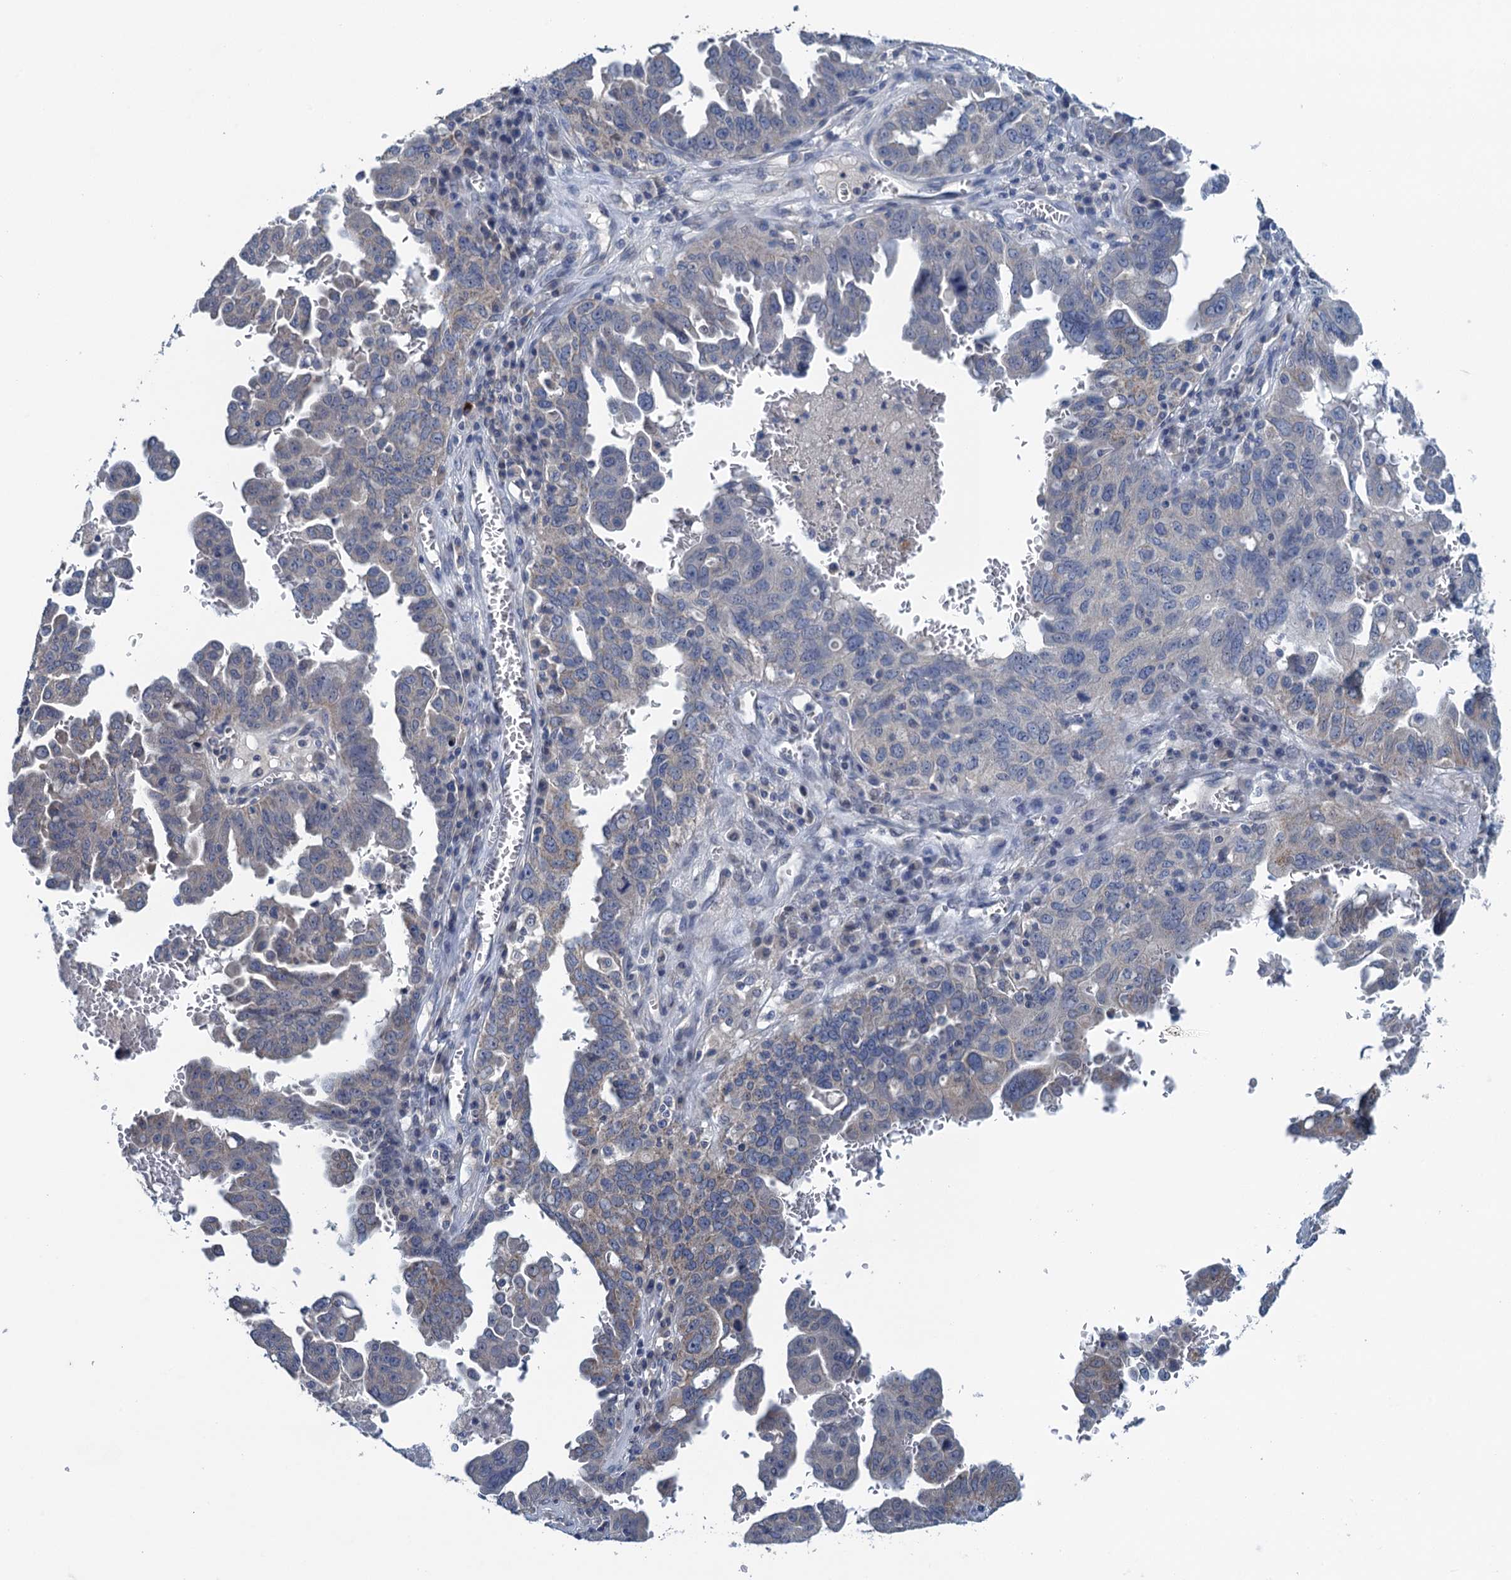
{"staining": {"intensity": "weak", "quantity": "<25%", "location": "cytoplasmic/membranous"}, "tissue": "ovarian cancer", "cell_type": "Tumor cells", "image_type": "cancer", "snomed": [{"axis": "morphology", "description": "Carcinoma, endometroid"}, {"axis": "topography", "description": "Ovary"}], "caption": "IHC micrograph of neoplastic tissue: ovarian cancer (endometroid carcinoma) stained with DAB demonstrates no significant protein positivity in tumor cells. (DAB immunohistochemistry (IHC), high magnification).", "gene": "CTU2", "patient": {"sex": "female", "age": 62}}